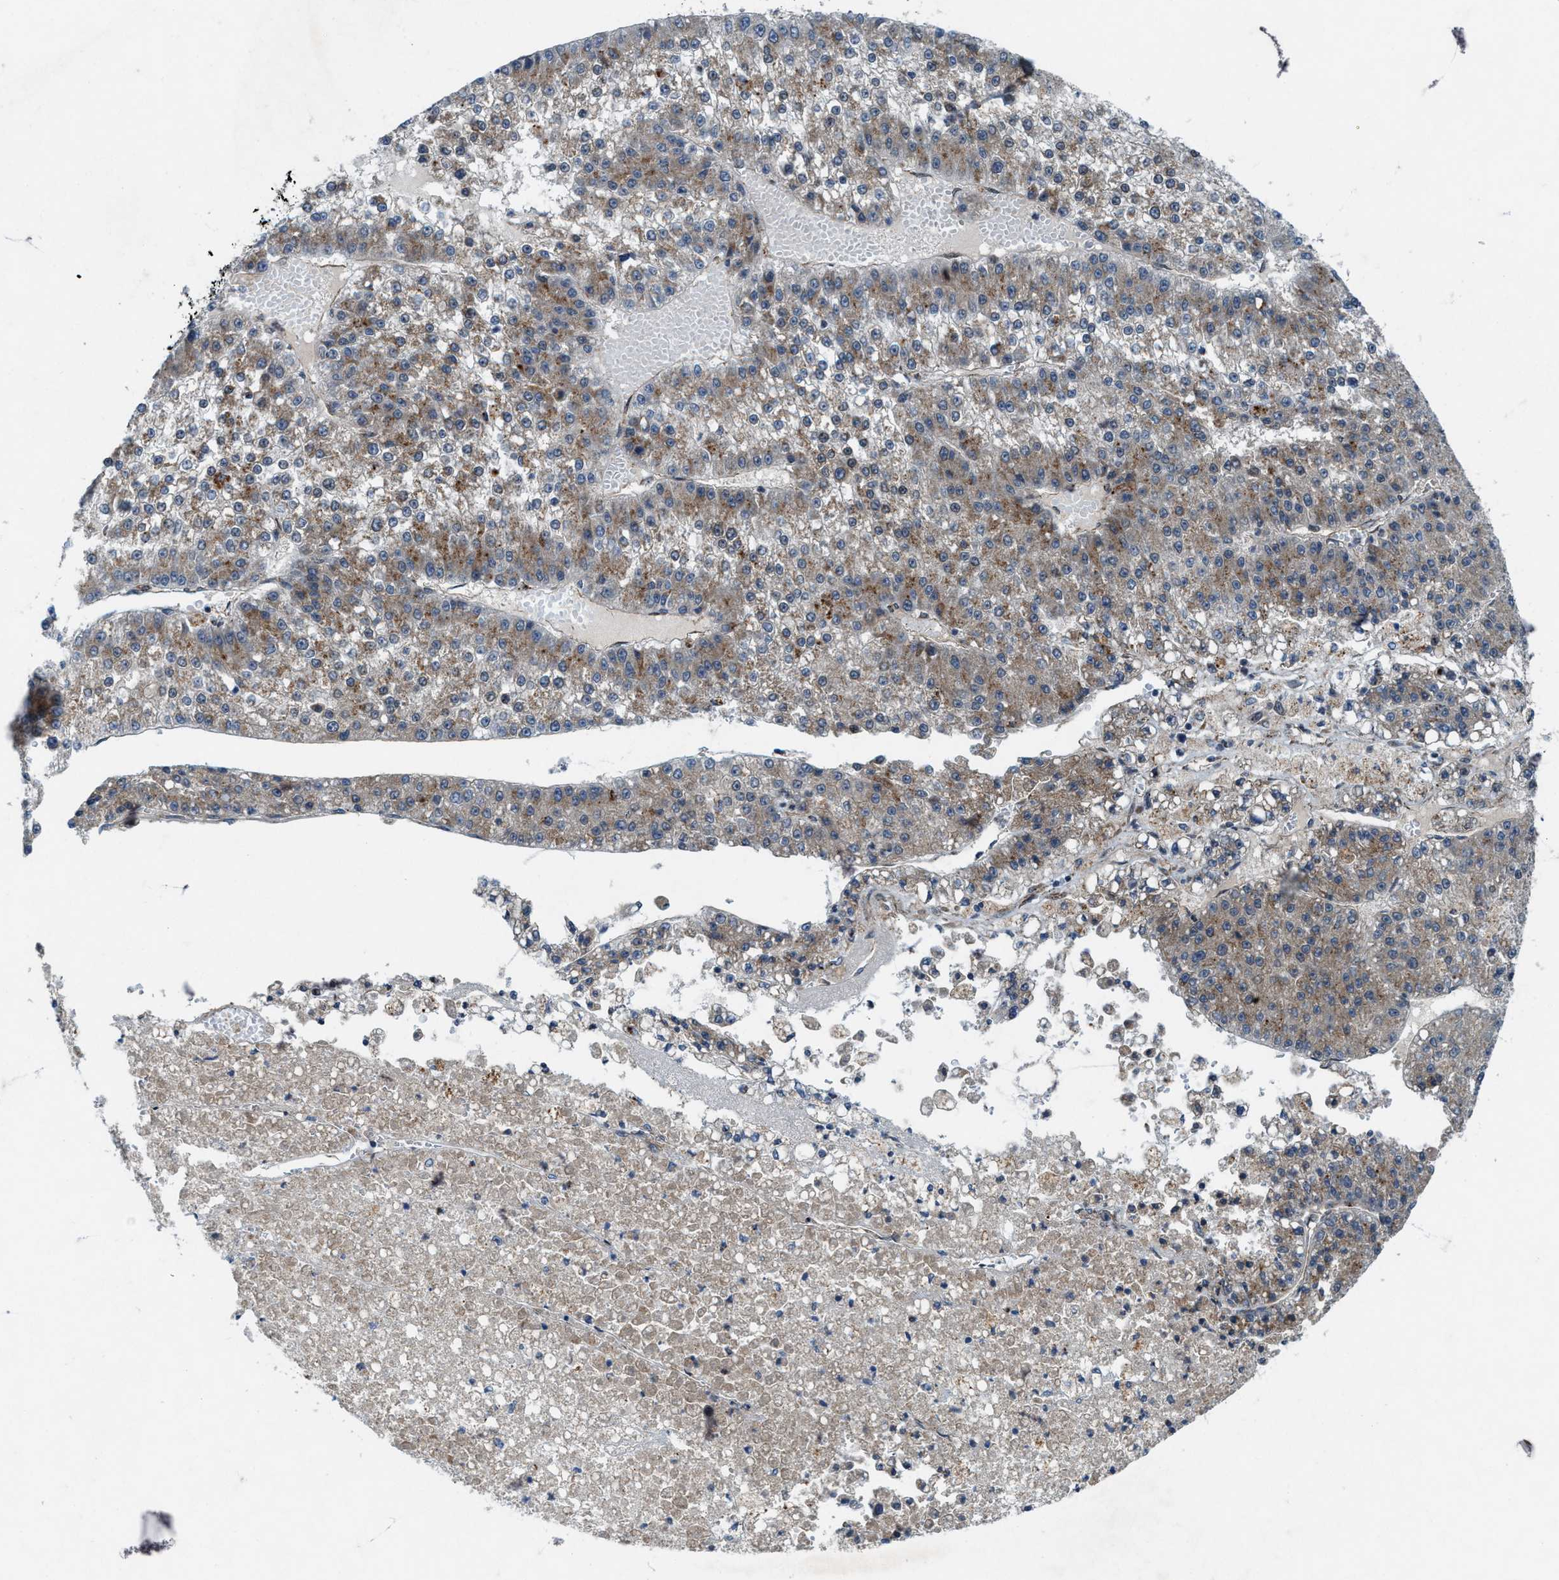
{"staining": {"intensity": "moderate", "quantity": "25%-75%", "location": "cytoplasmic/membranous"}, "tissue": "liver cancer", "cell_type": "Tumor cells", "image_type": "cancer", "snomed": [{"axis": "morphology", "description": "Carcinoma, Hepatocellular, NOS"}, {"axis": "topography", "description": "Liver"}], "caption": "A histopathology image of liver hepatocellular carcinoma stained for a protein demonstrates moderate cytoplasmic/membranous brown staining in tumor cells.", "gene": "URGCP", "patient": {"sex": "female", "age": 73}}